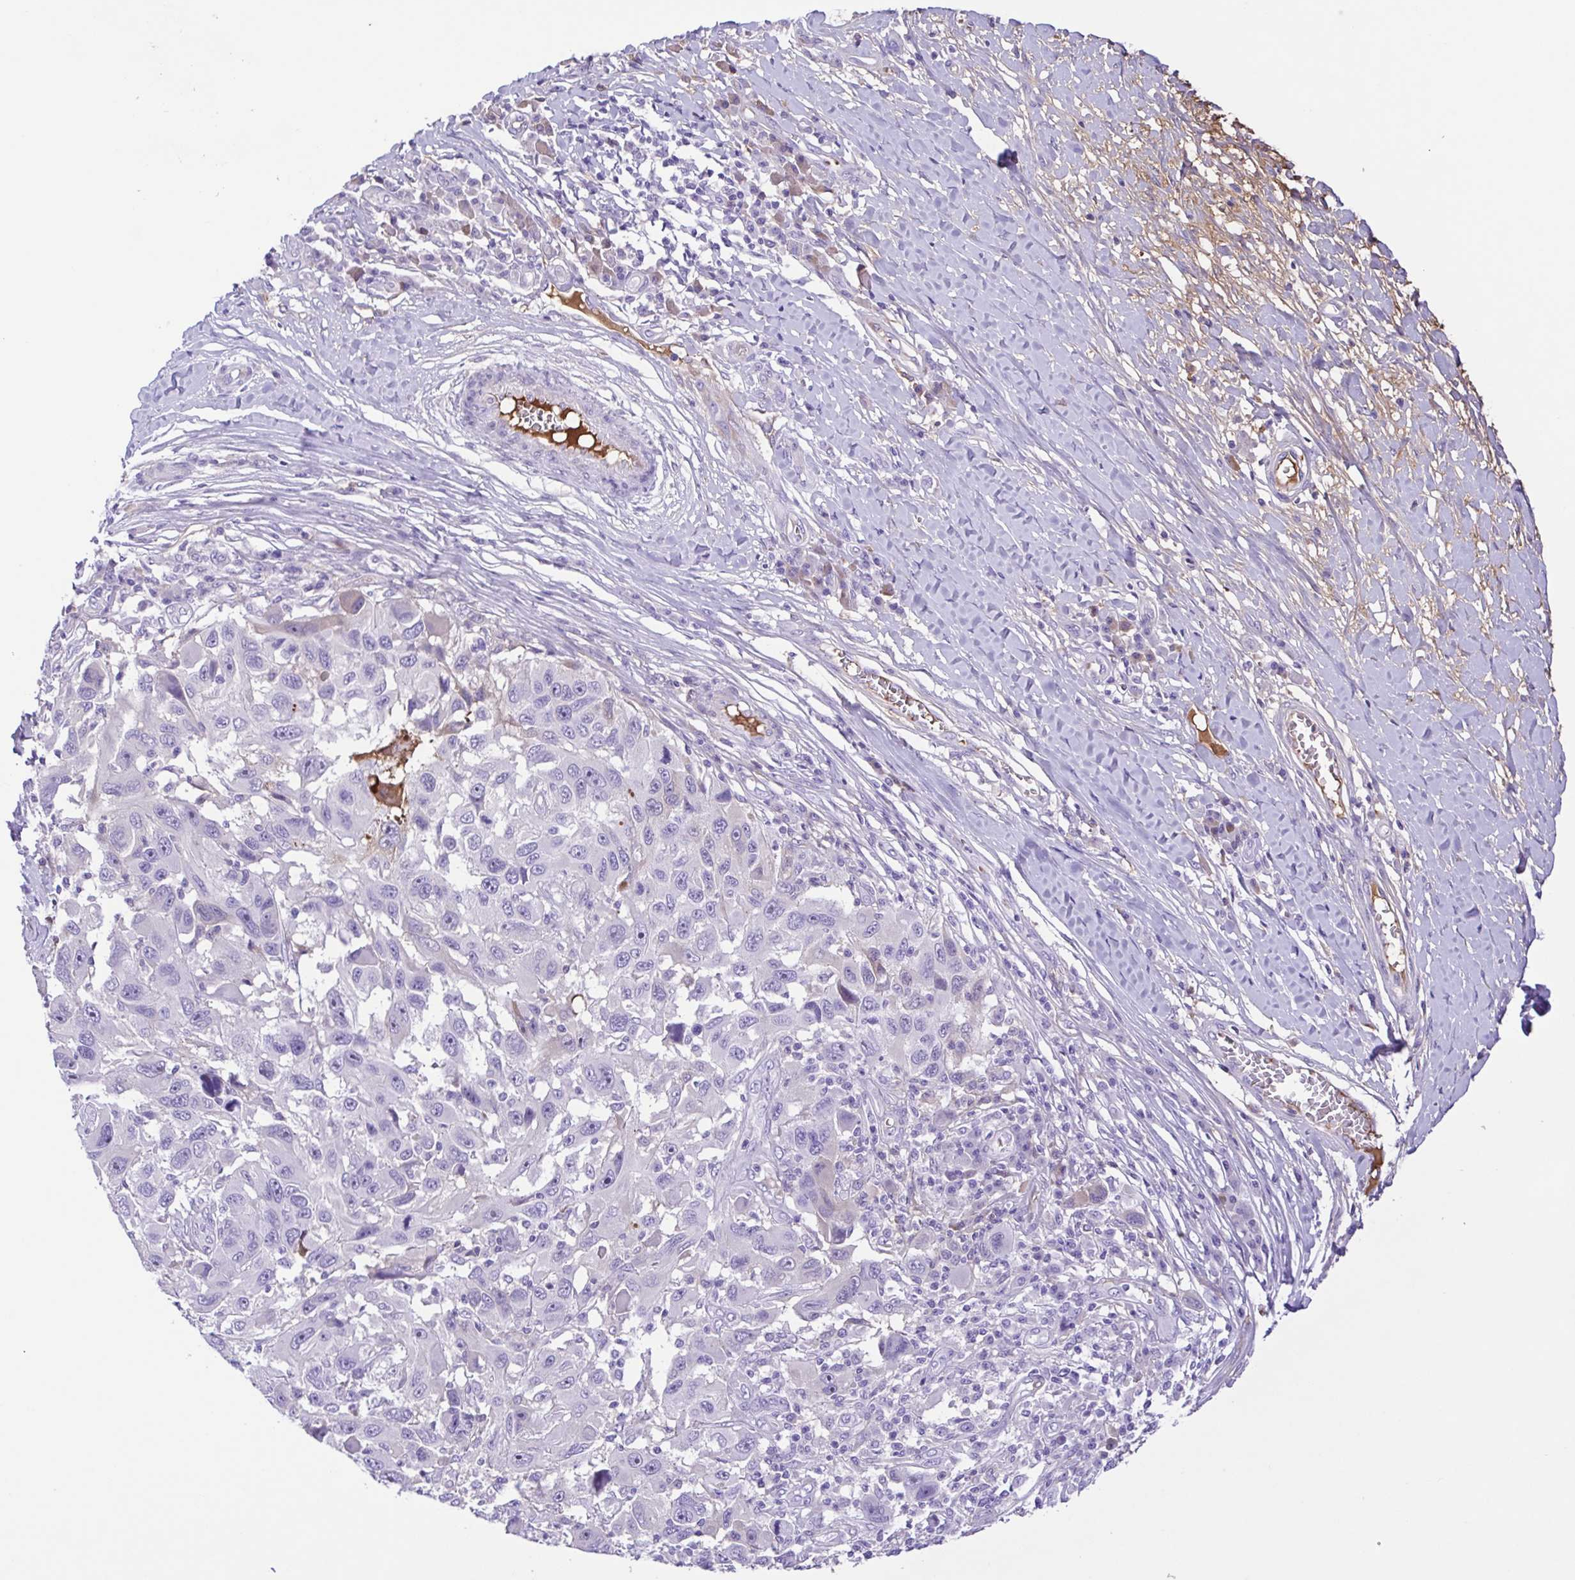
{"staining": {"intensity": "negative", "quantity": "none", "location": "none"}, "tissue": "melanoma", "cell_type": "Tumor cells", "image_type": "cancer", "snomed": [{"axis": "morphology", "description": "Malignant melanoma, NOS"}, {"axis": "topography", "description": "Skin"}], "caption": "This is a micrograph of IHC staining of melanoma, which shows no positivity in tumor cells. (DAB (3,3'-diaminobenzidine) IHC, high magnification).", "gene": "IGFL1", "patient": {"sex": "male", "age": 53}}